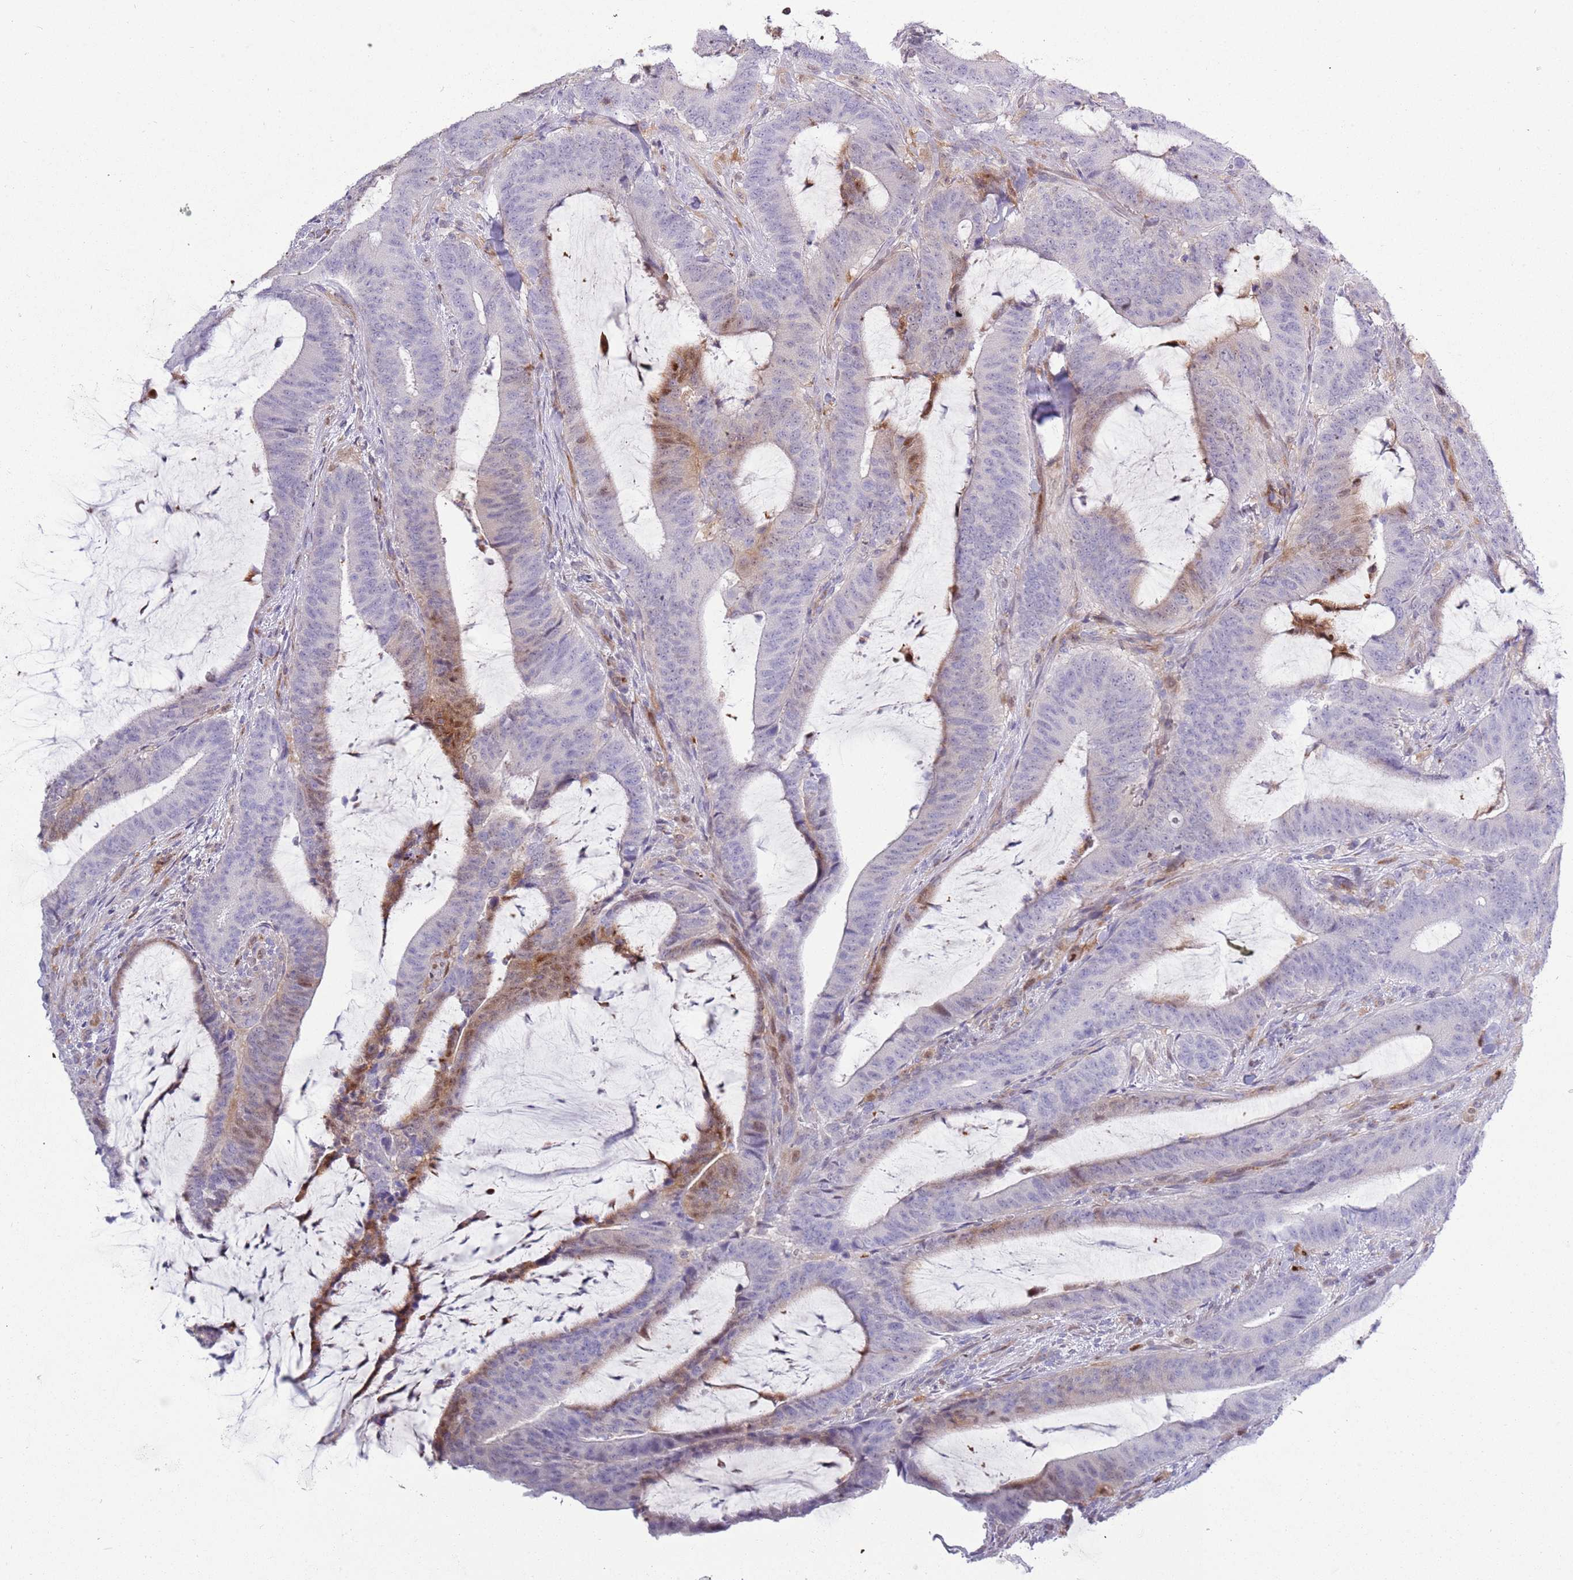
{"staining": {"intensity": "weak", "quantity": "<25%", "location": "cytoplasmic/membranous,nuclear"}, "tissue": "colorectal cancer", "cell_type": "Tumor cells", "image_type": "cancer", "snomed": [{"axis": "morphology", "description": "Adenocarcinoma, NOS"}, {"axis": "topography", "description": "Colon"}], "caption": "This is an immunohistochemistry (IHC) photomicrograph of colorectal cancer. There is no positivity in tumor cells.", "gene": "NBPF6", "patient": {"sex": "female", "age": 43}}